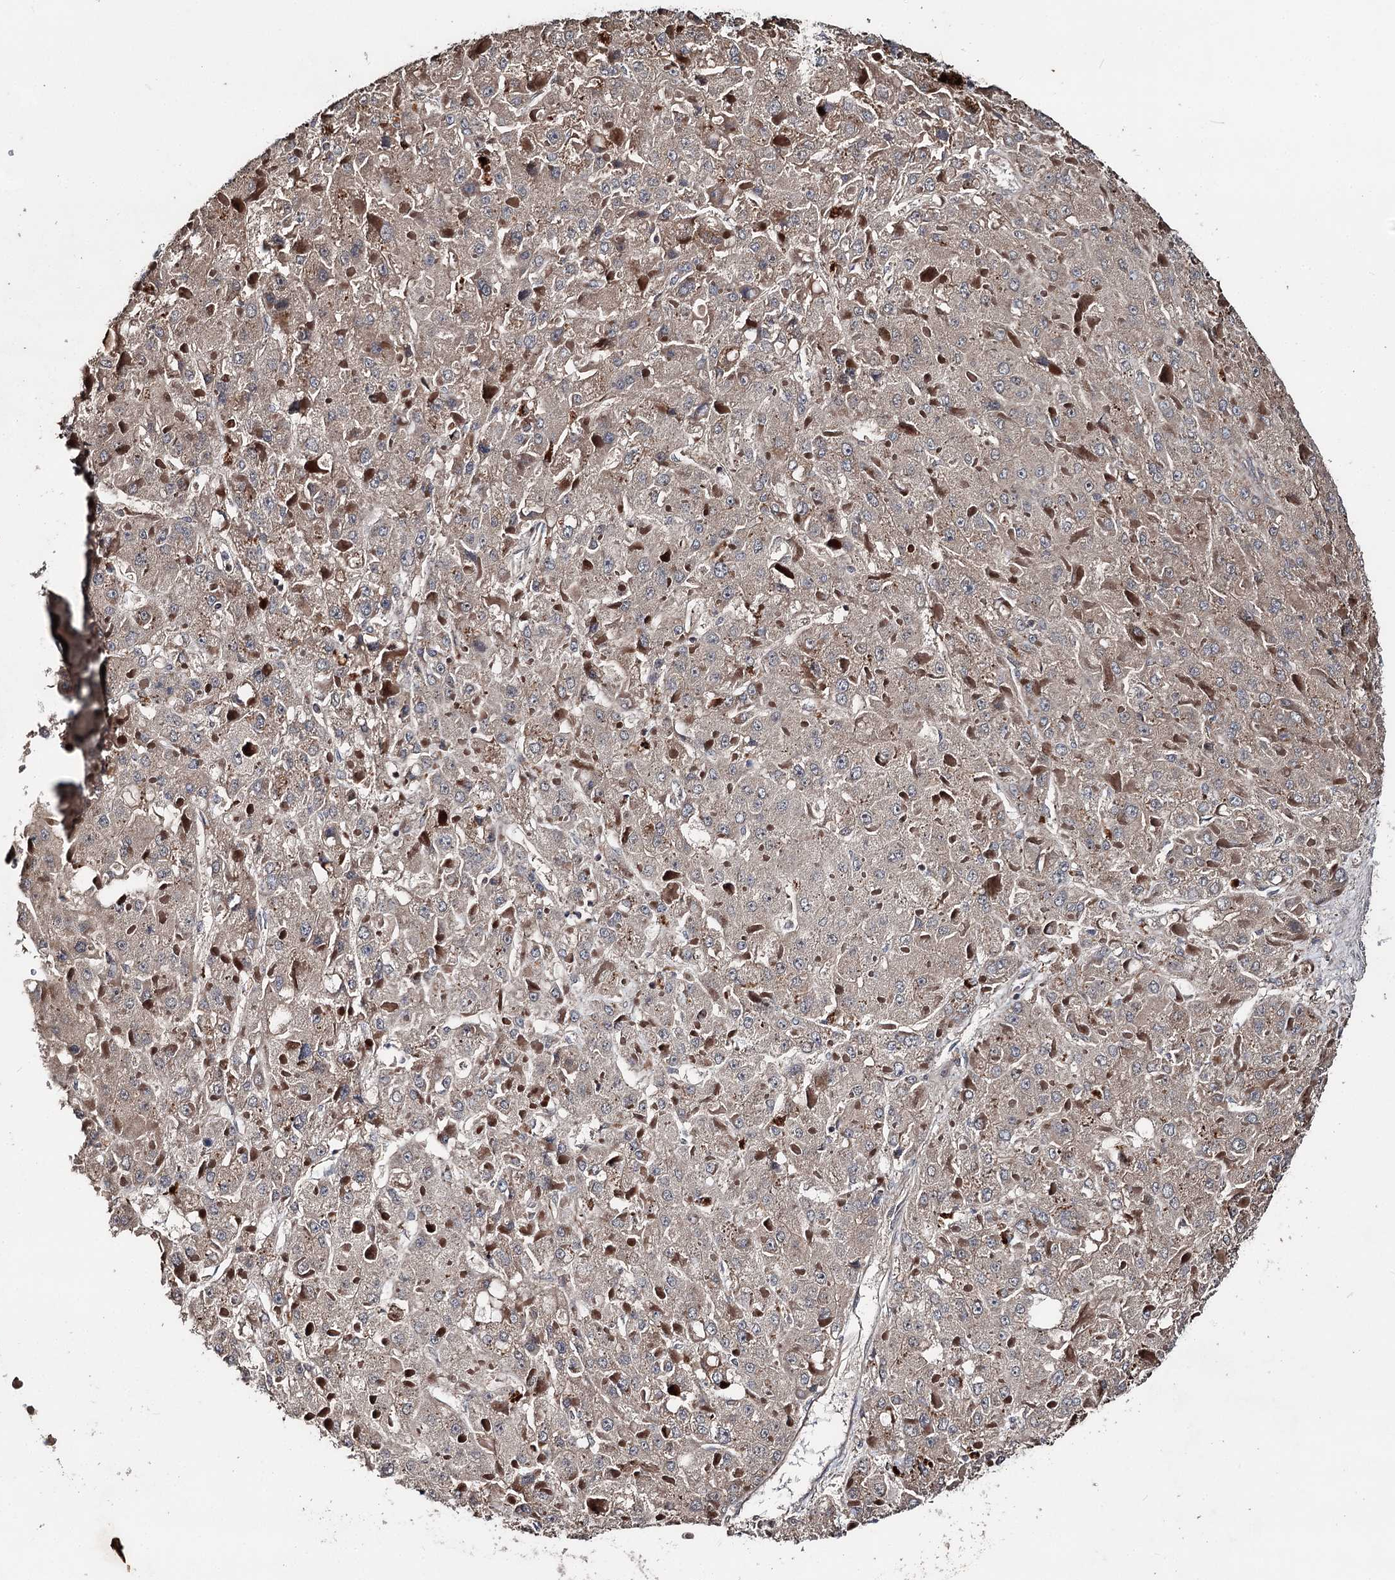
{"staining": {"intensity": "weak", "quantity": "25%-75%", "location": "cytoplasmic/membranous"}, "tissue": "liver cancer", "cell_type": "Tumor cells", "image_type": "cancer", "snomed": [{"axis": "morphology", "description": "Carcinoma, Hepatocellular, NOS"}, {"axis": "topography", "description": "Liver"}], "caption": "Tumor cells display low levels of weak cytoplasmic/membranous expression in approximately 25%-75% of cells in liver cancer.", "gene": "MINDY3", "patient": {"sex": "female", "age": 73}}